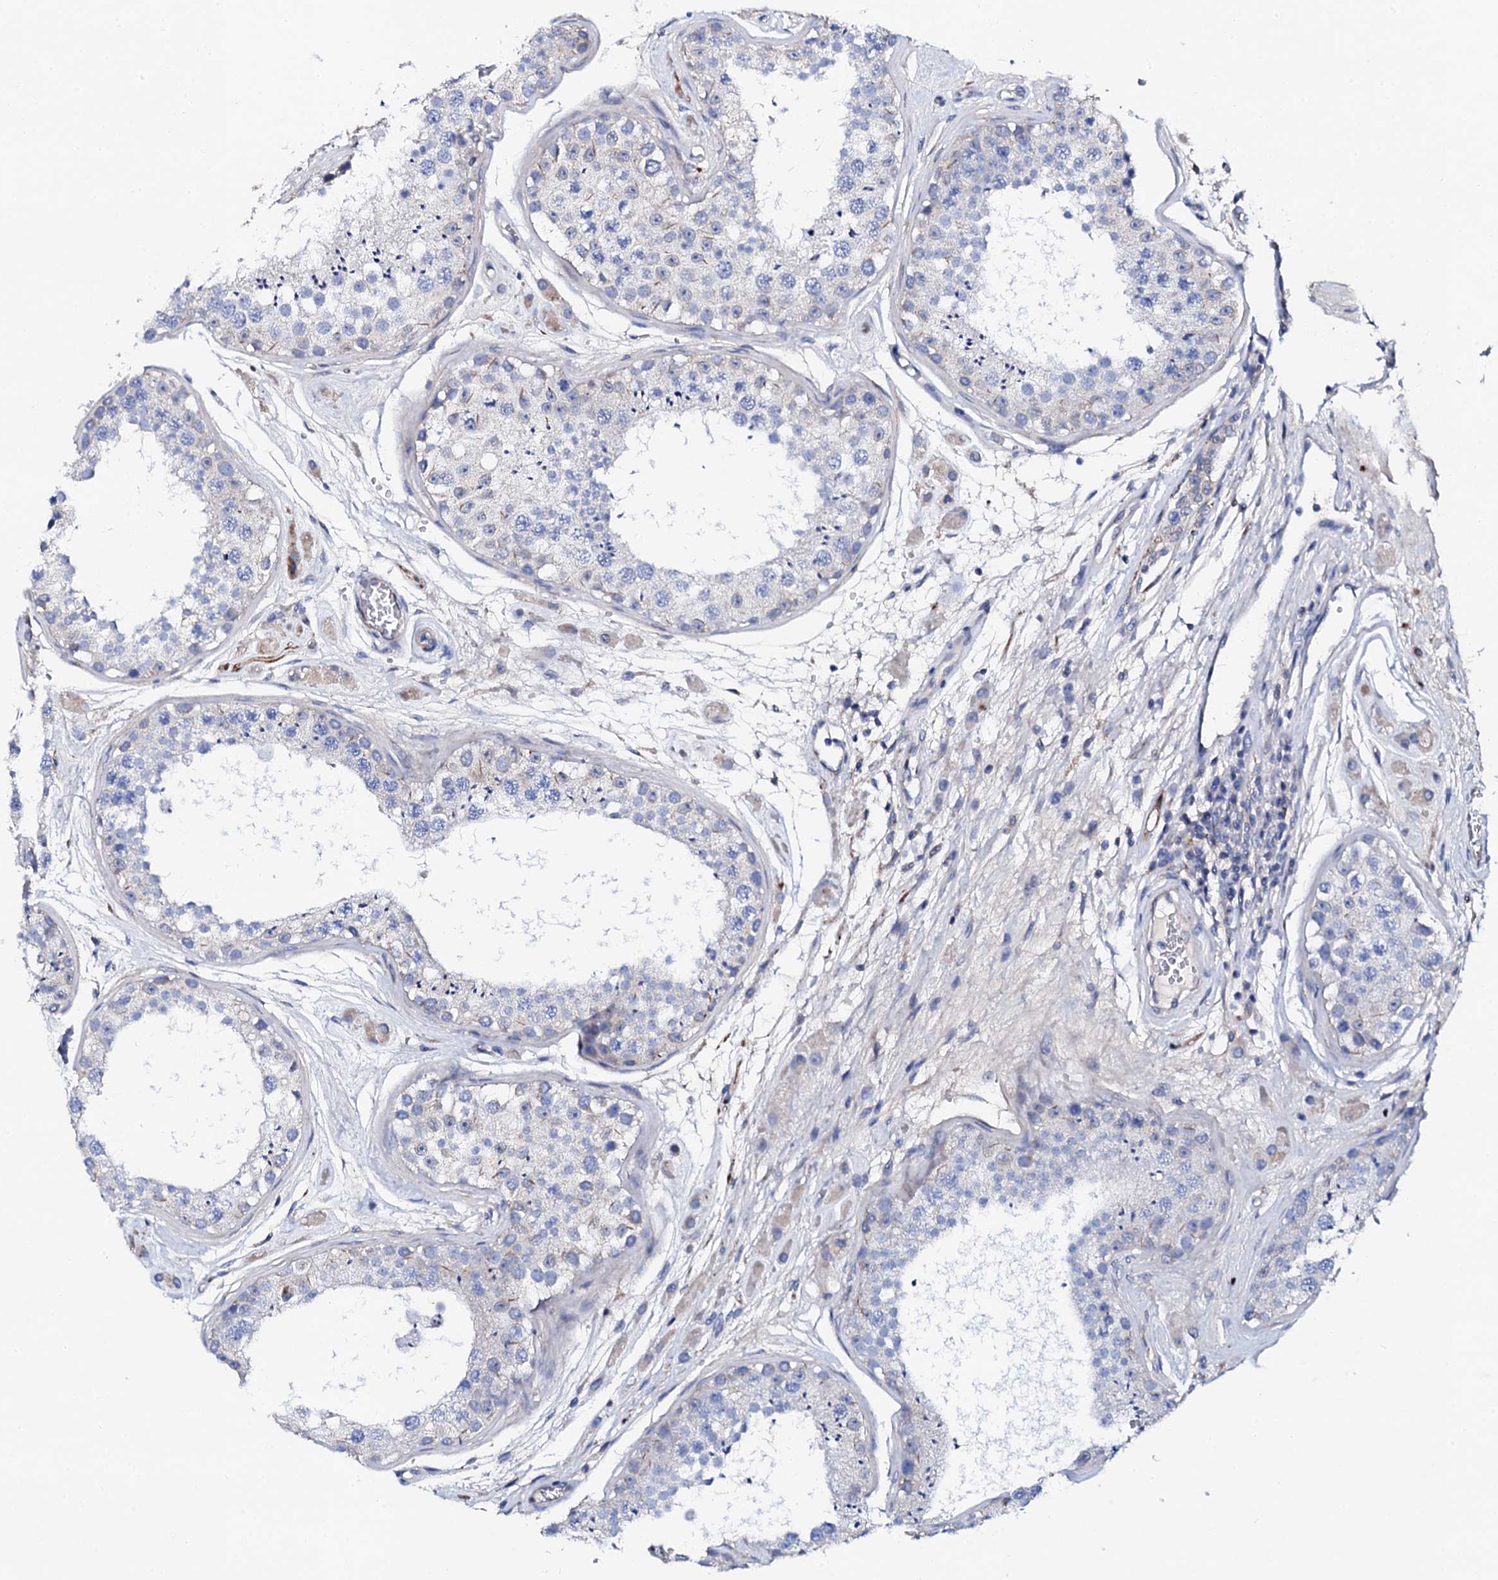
{"staining": {"intensity": "negative", "quantity": "none", "location": "none"}, "tissue": "testis", "cell_type": "Cells in seminiferous ducts", "image_type": "normal", "snomed": [{"axis": "morphology", "description": "Normal tissue, NOS"}, {"axis": "topography", "description": "Testis"}], "caption": "Human testis stained for a protein using immunohistochemistry displays no staining in cells in seminiferous ducts.", "gene": "KLHL32", "patient": {"sex": "male", "age": 25}}